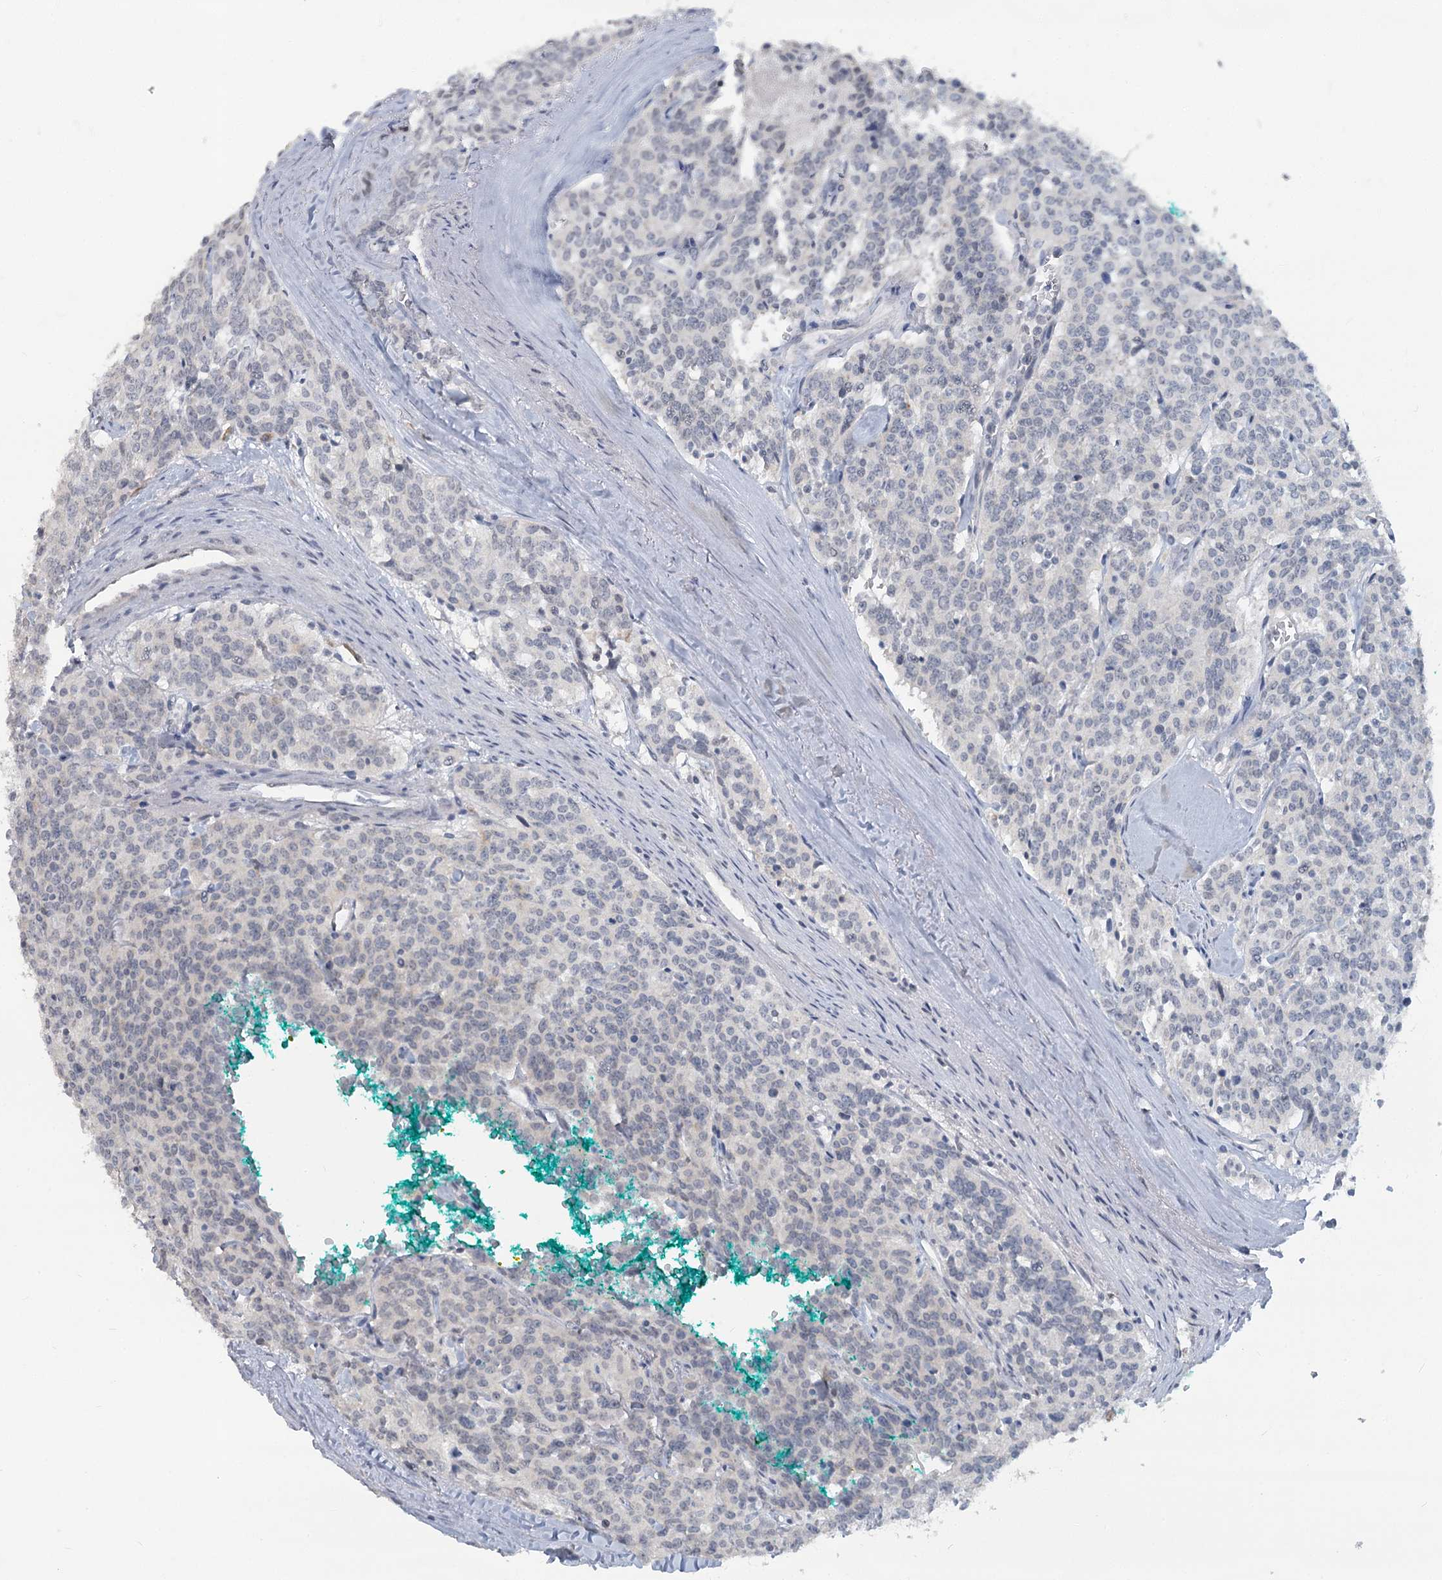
{"staining": {"intensity": "negative", "quantity": "none", "location": "none"}, "tissue": "carcinoid", "cell_type": "Tumor cells", "image_type": "cancer", "snomed": [{"axis": "morphology", "description": "Carcinoid, malignant, NOS"}, {"axis": "topography", "description": "Lung"}], "caption": "The IHC micrograph has no significant staining in tumor cells of carcinoid (malignant) tissue. Nuclei are stained in blue.", "gene": "SLC9A3", "patient": {"sex": "female", "age": 46}}